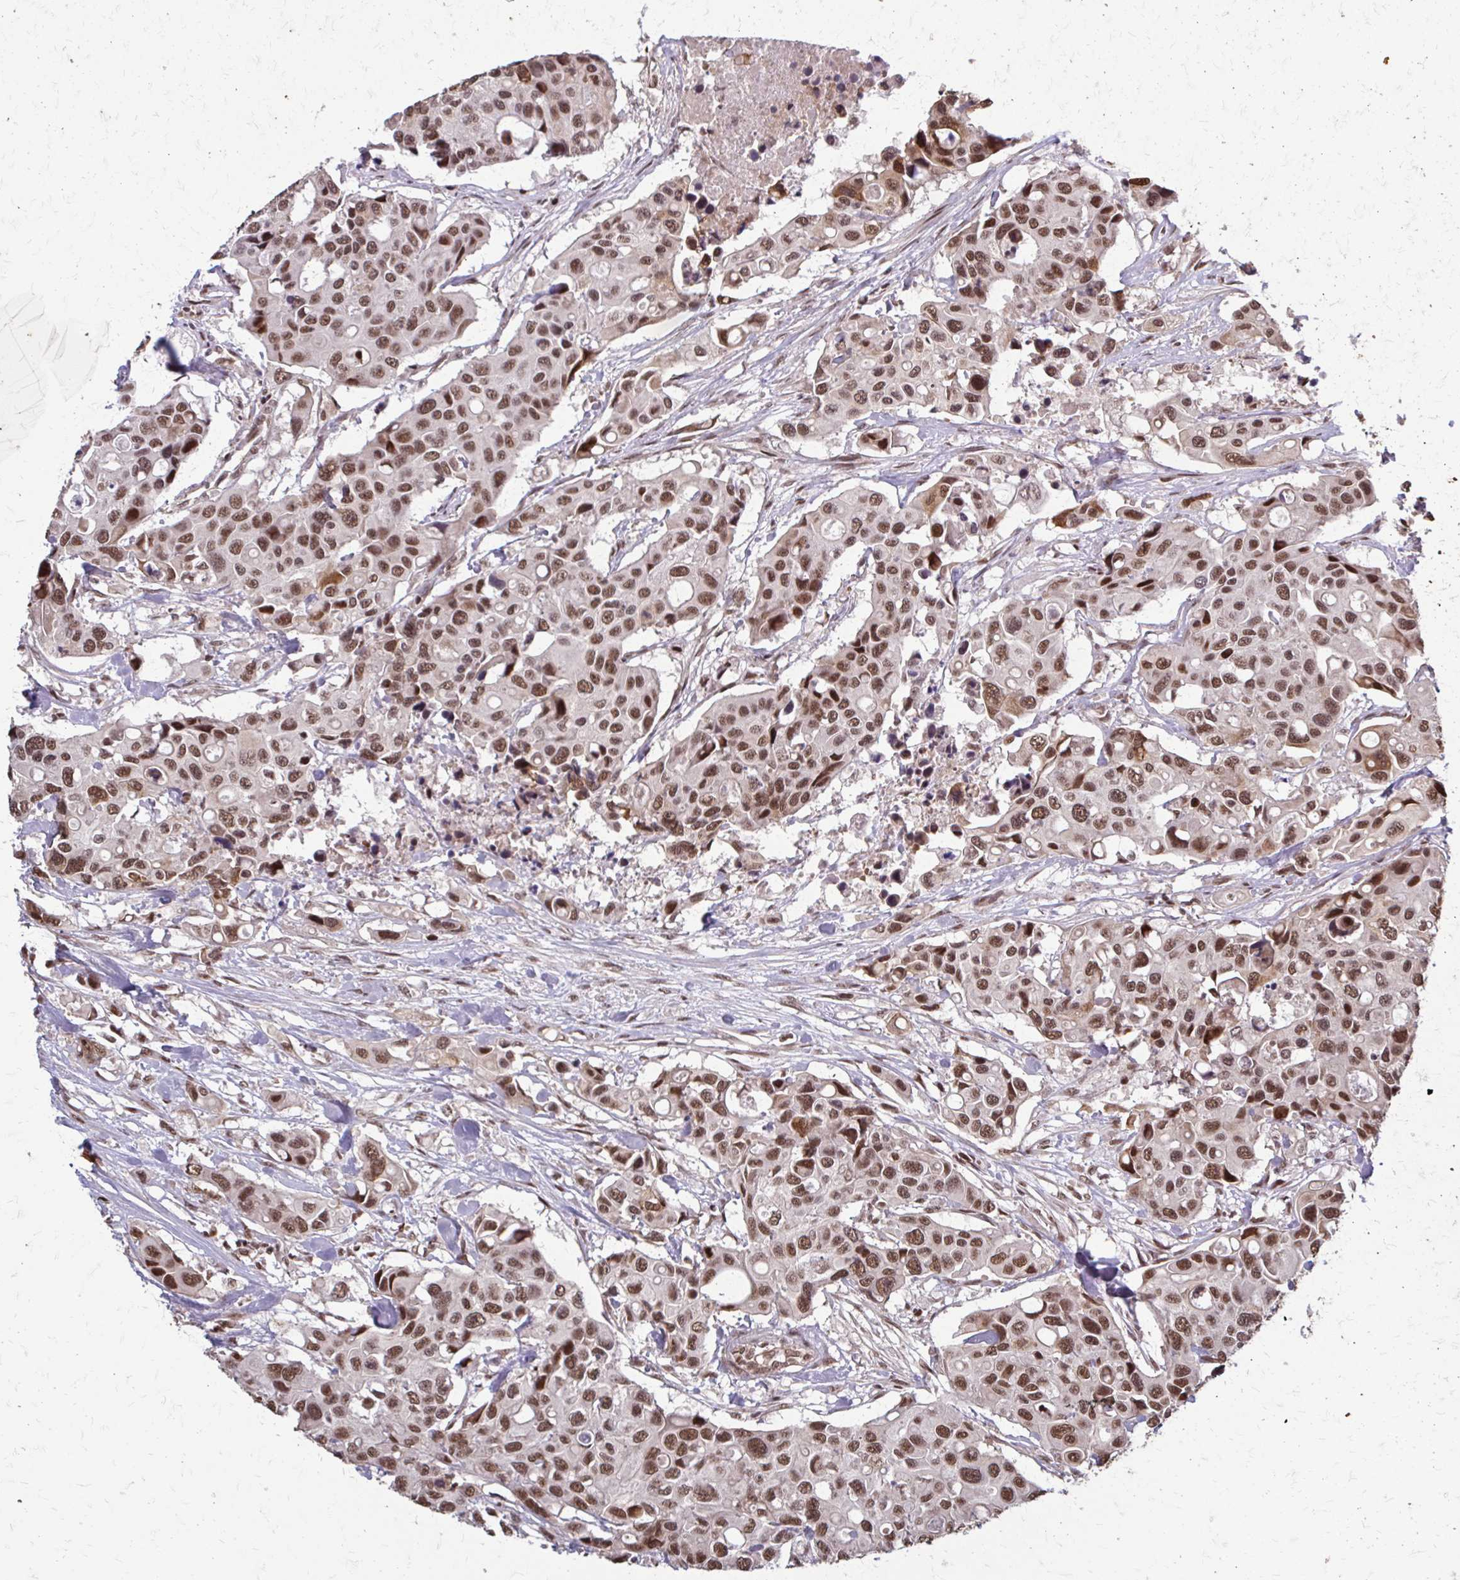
{"staining": {"intensity": "moderate", "quantity": ">75%", "location": "nuclear"}, "tissue": "colorectal cancer", "cell_type": "Tumor cells", "image_type": "cancer", "snomed": [{"axis": "morphology", "description": "Adenocarcinoma, NOS"}, {"axis": "topography", "description": "Colon"}], "caption": "A brown stain labels moderate nuclear staining of a protein in human colorectal cancer tumor cells.", "gene": "SS18", "patient": {"sex": "male", "age": 77}}